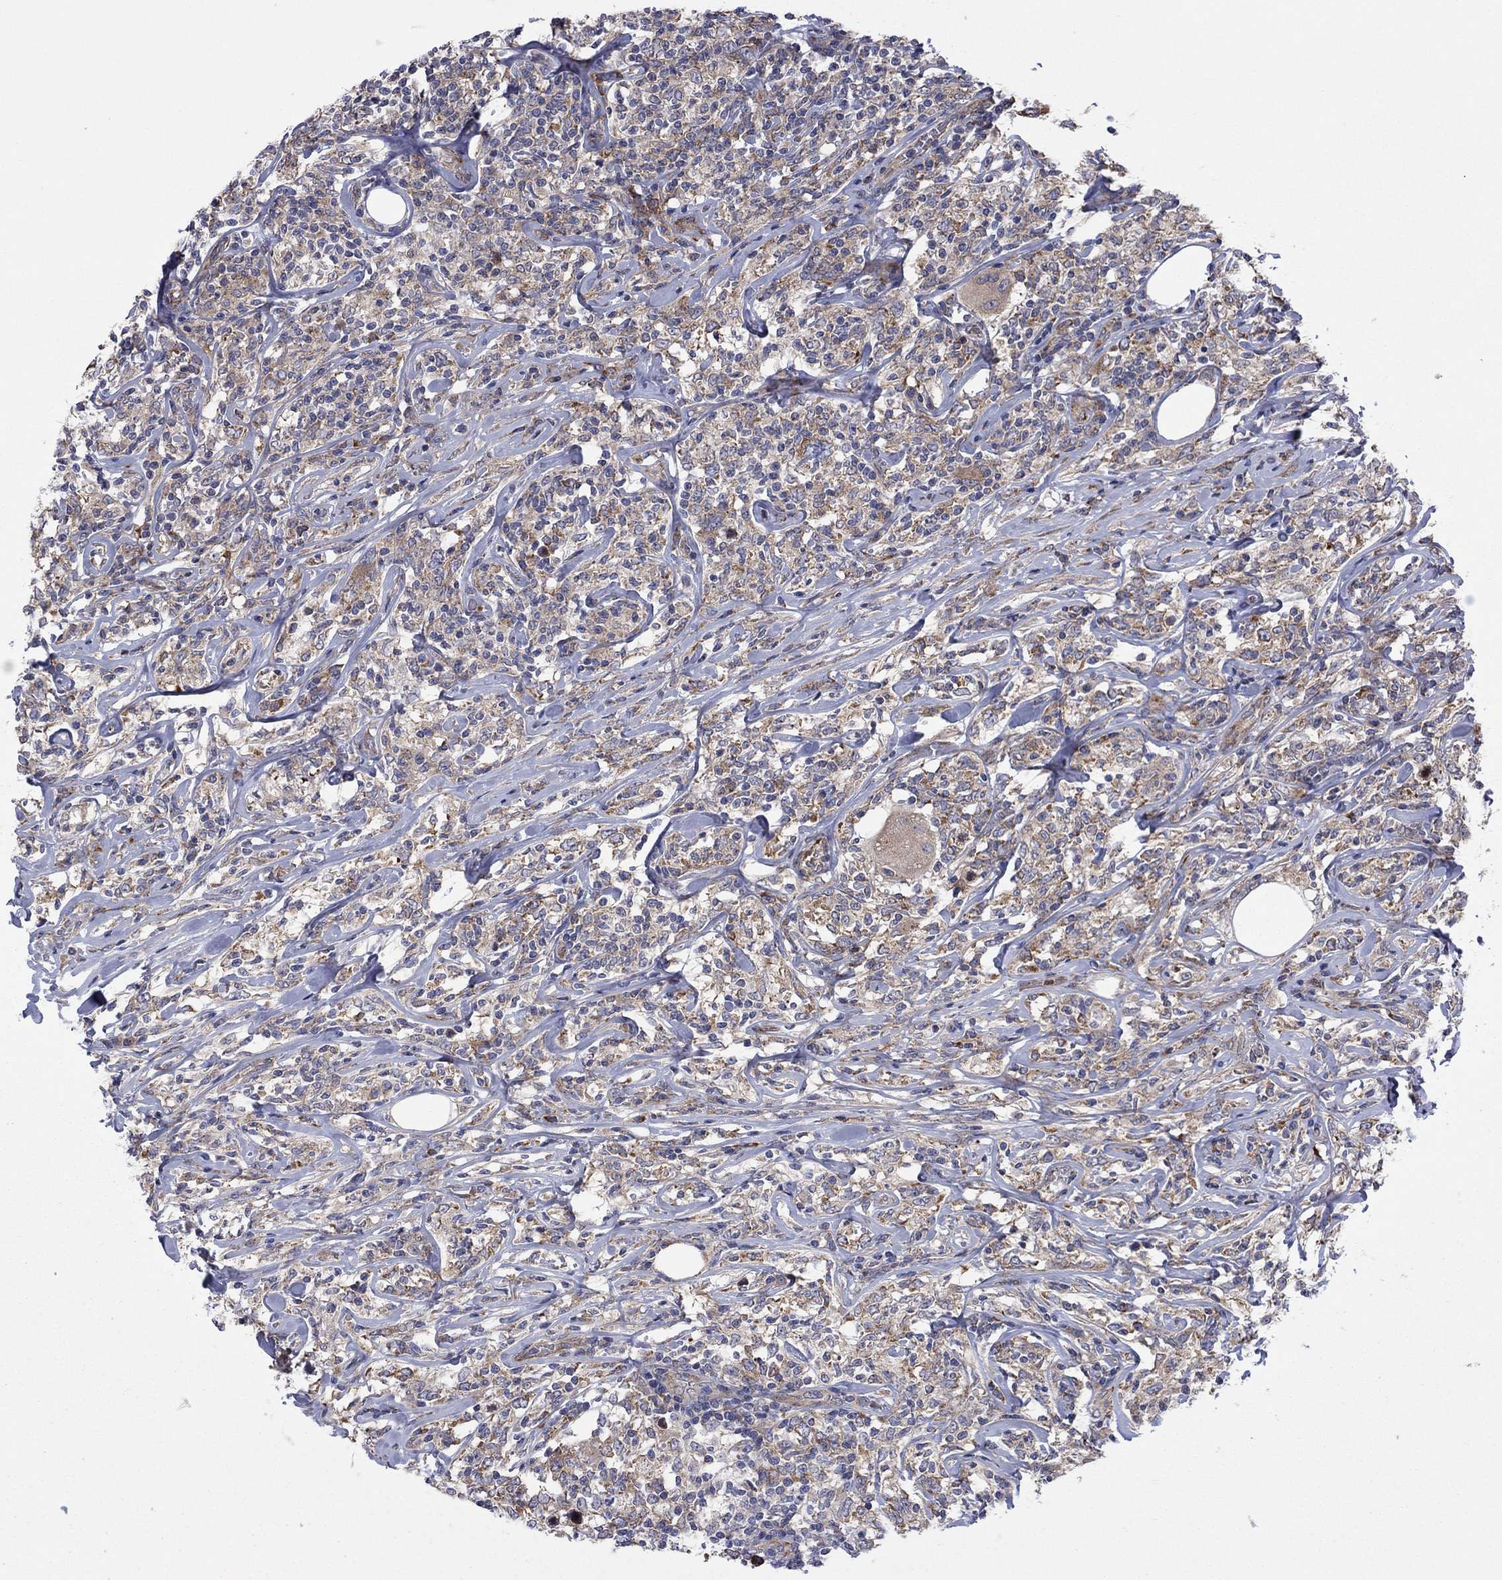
{"staining": {"intensity": "weak", "quantity": ">75%", "location": "cytoplasmic/membranous"}, "tissue": "lymphoma", "cell_type": "Tumor cells", "image_type": "cancer", "snomed": [{"axis": "morphology", "description": "Malignant lymphoma, non-Hodgkin's type, High grade"}, {"axis": "topography", "description": "Lymph node"}], "caption": "Immunohistochemistry image of neoplastic tissue: lymphoma stained using immunohistochemistry (IHC) demonstrates low levels of weak protein expression localized specifically in the cytoplasmic/membranous of tumor cells, appearing as a cytoplasmic/membranous brown color.", "gene": "GPR155", "patient": {"sex": "female", "age": 84}}